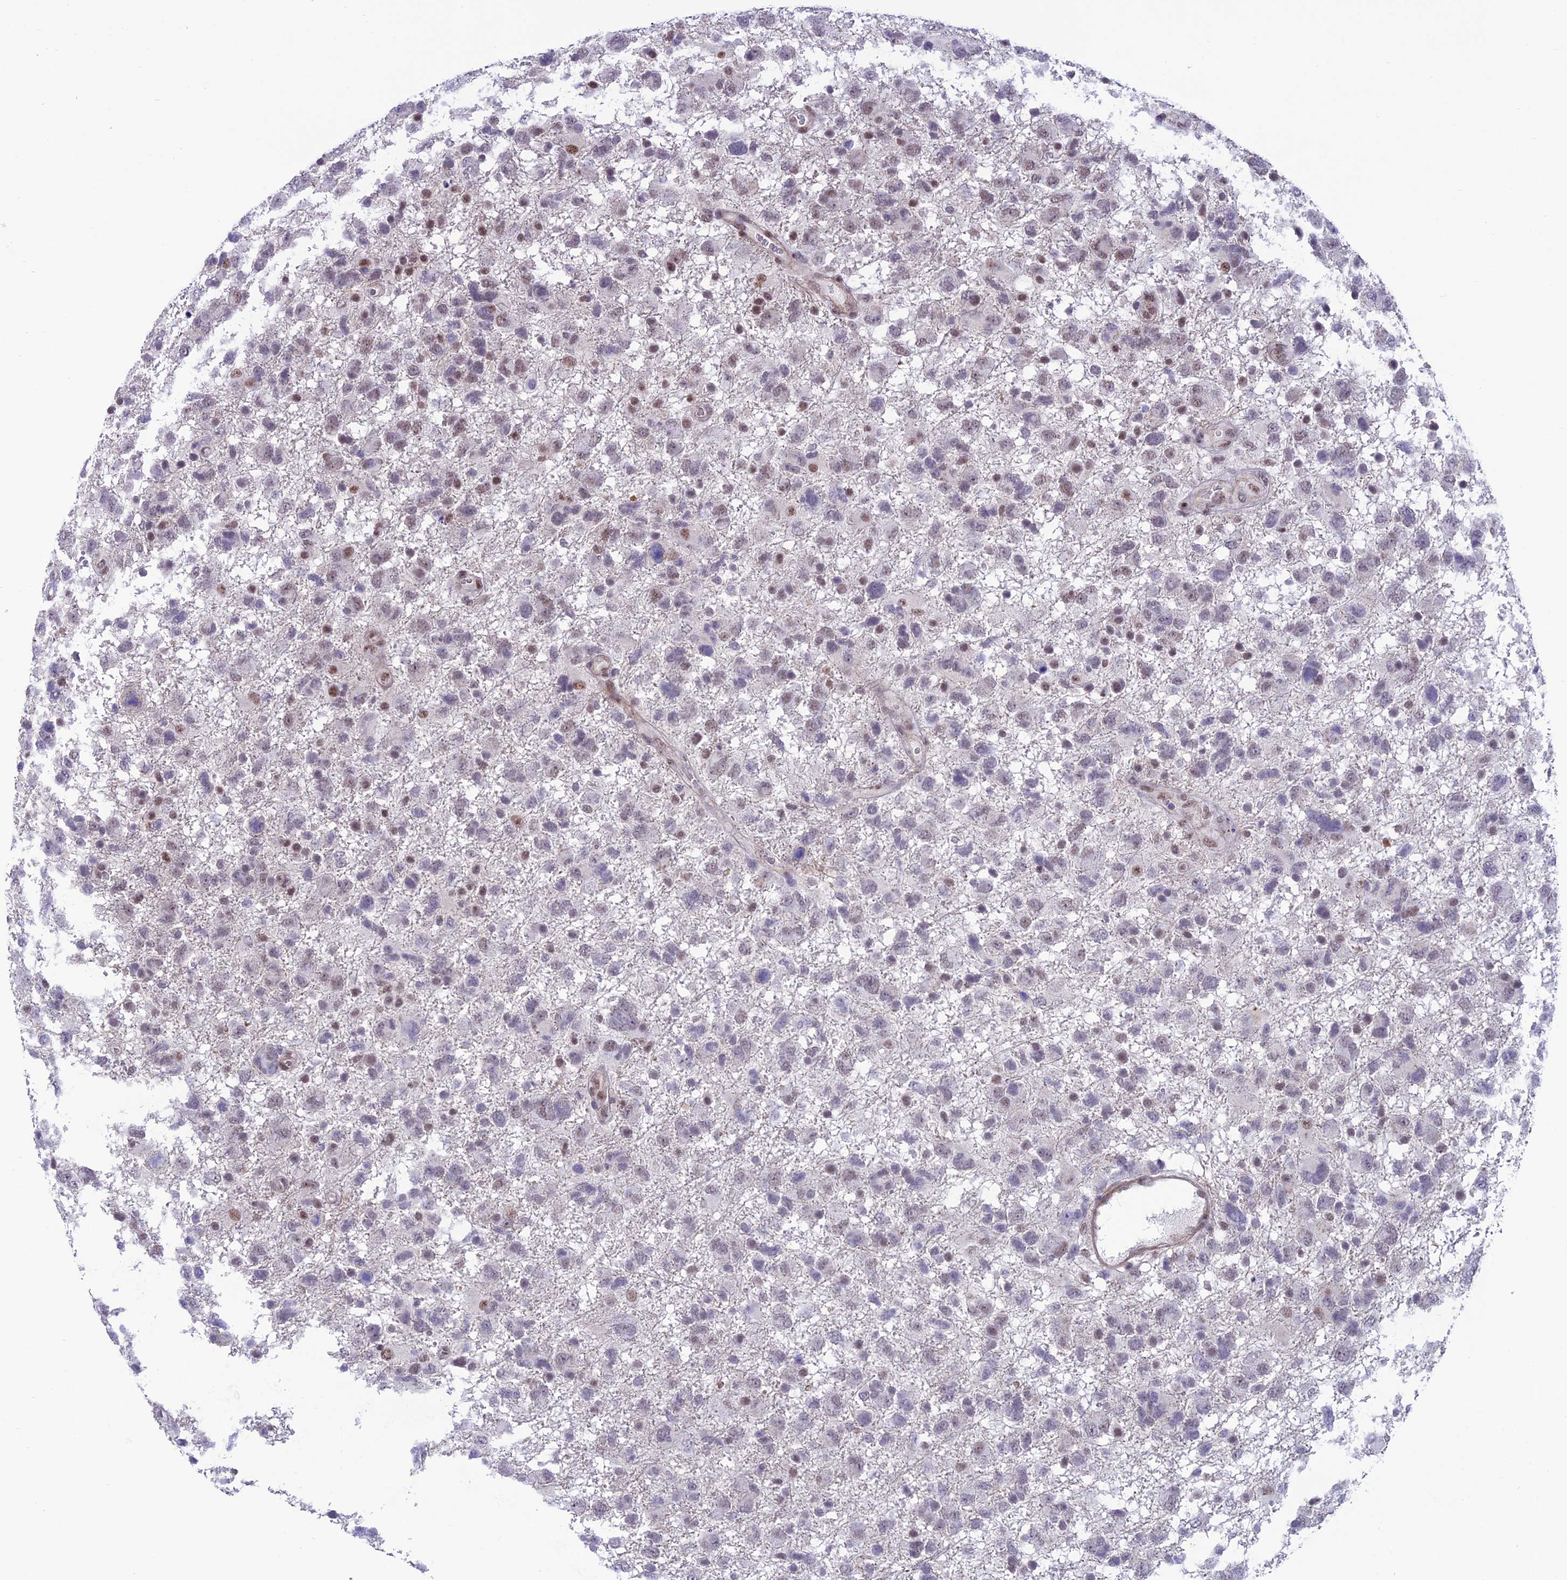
{"staining": {"intensity": "weak", "quantity": "<25%", "location": "nuclear"}, "tissue": "glioma", "cell_type": "Tumor cells", "image_type": "cancer", "snomed": [{"axis": "morphology", "description": "Glioma, malignant, High grade"}, {"axis": "topography", "description": "Brain"}], "caption": "High magnification brightfield microscopy of glioma stained with DAB (3,3'-diaminobenzidine) (brown) and counterstained with hematoxylin (blue): tumor cells show no significant expression.", "gene": "COL6A6", "patient": {"sex": "male", "age": 61}}